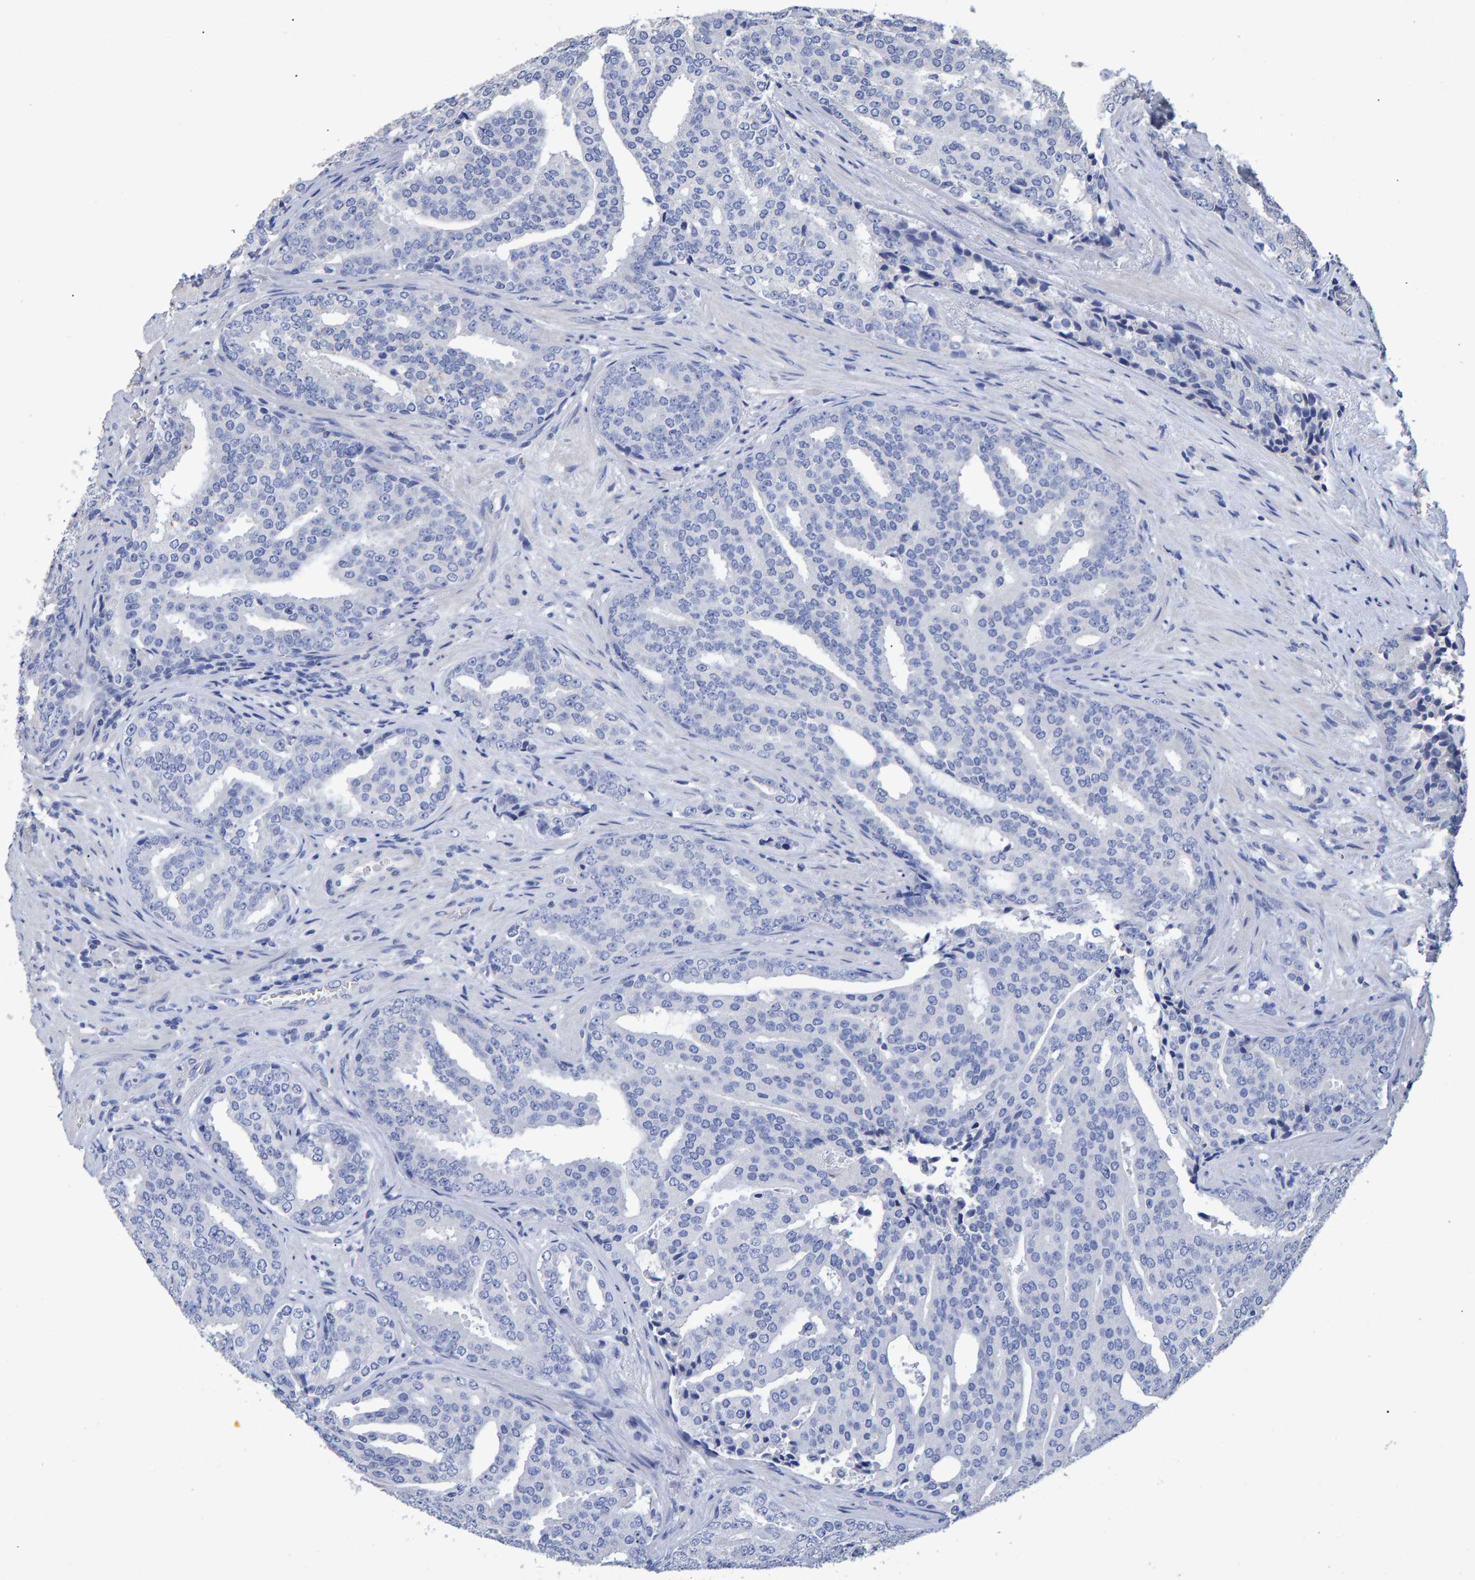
{"staining": {"intensity": "negative", "quantity": "none", "location": "none"}, "tissue": "prostate cancer", "cell_type": "Tumor cells", "image_type": "cancer", "snomed": [{"axis": "morphology", "description": "Adenocarcinoma, High grade"}, {"axis": "topography", "description": "Prostate"}], "caption": "An immunohistochemistry image of prostate adenocarcinoma (high-grade) is shown. There is no staining in tumor cells of prostate adenocarcinoma (high-grade).", "gene": "HEMGN", "patient": {"sex": "male", "age": 71}}